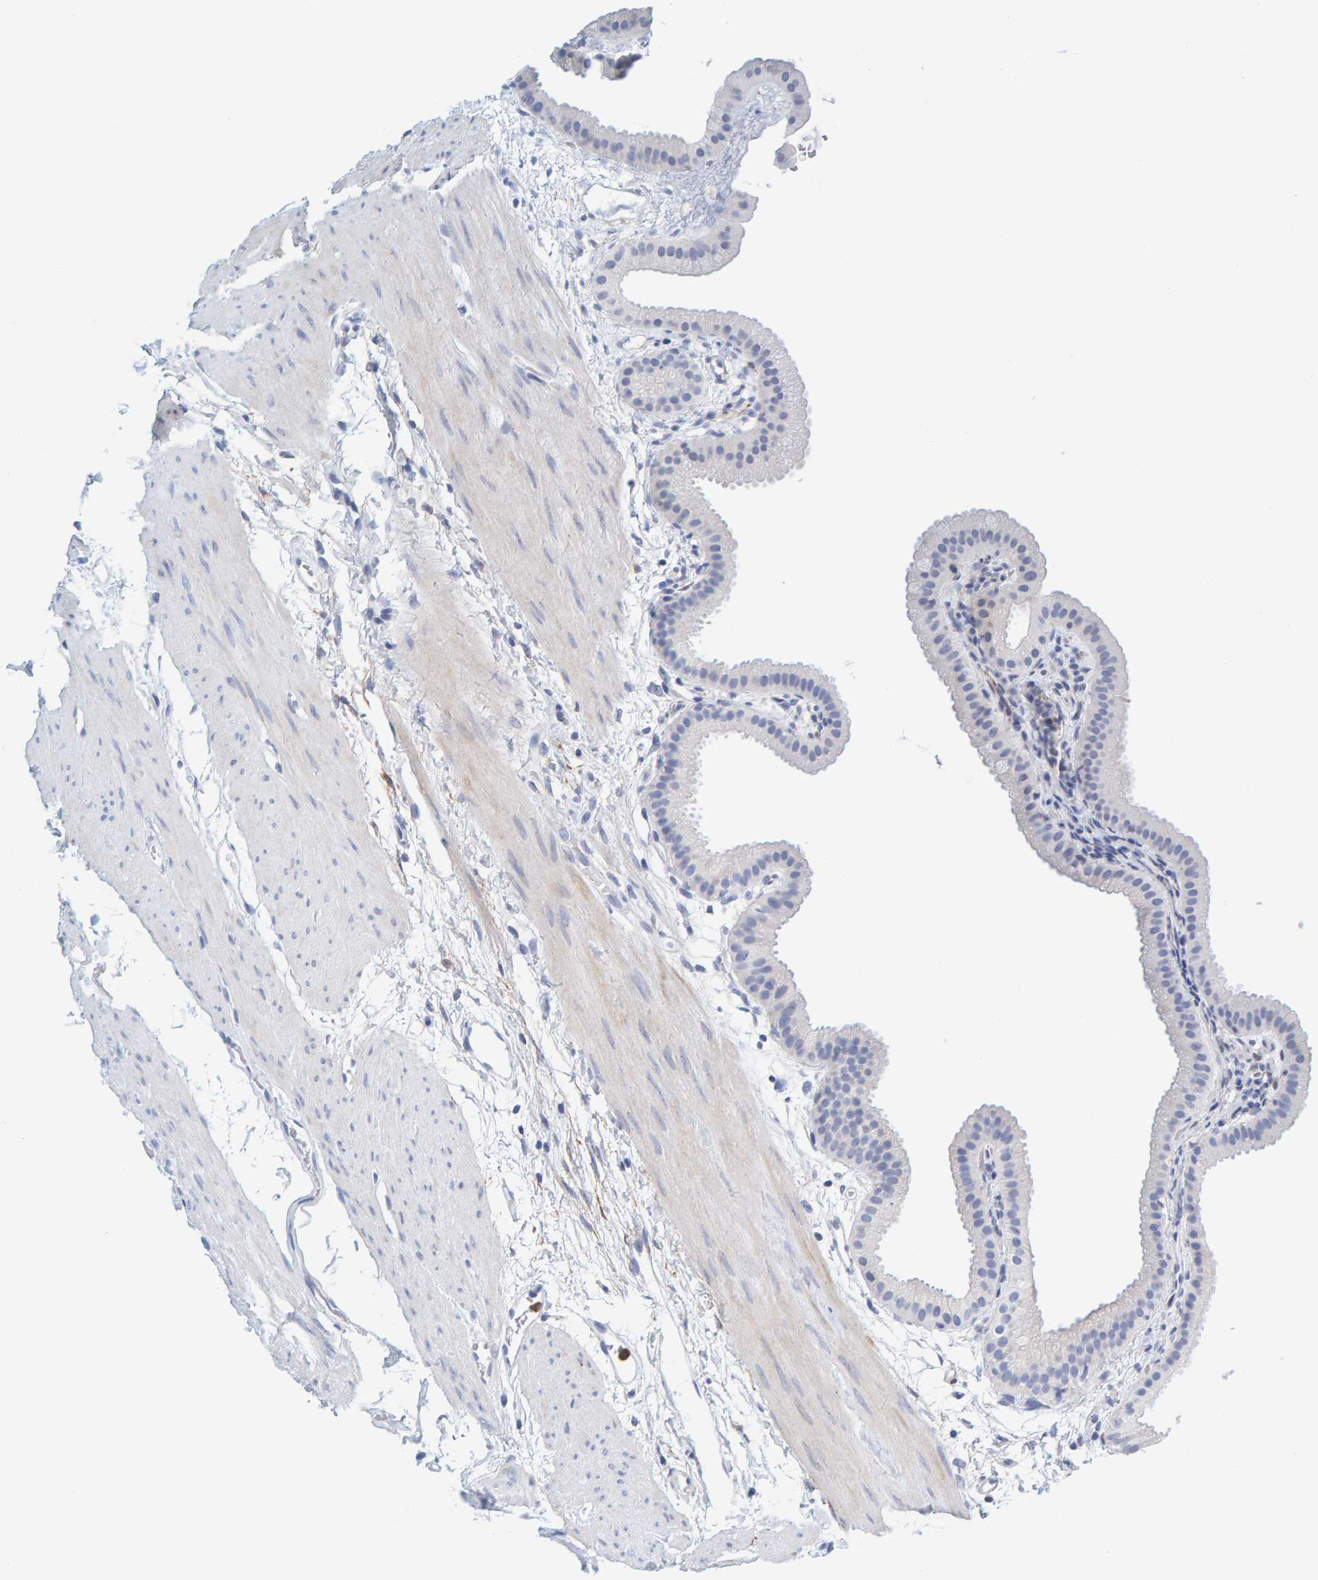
{"staining": {"intensity": "negative", "quantity": "none", "location": "none"}, "tissue": "gallbladder", "cell_type": "Glandular cells", "image_type": "normal", "snomed": [{"axis": "morphology", "description": "Normal tissue, NOS"}, {"axis": "topography", "description": "Gallbladder"}], "caption": "DAB immunohistochemical staining of normal gallbladder demonstrates no significant staining in glandular cells. (Brightfield microscopy of DAB (3,3'-diaminobenzidine) immunohistochemistry at high magnification).", "gene": "MOG", "patient": {"sex": "female", "age": 64}}